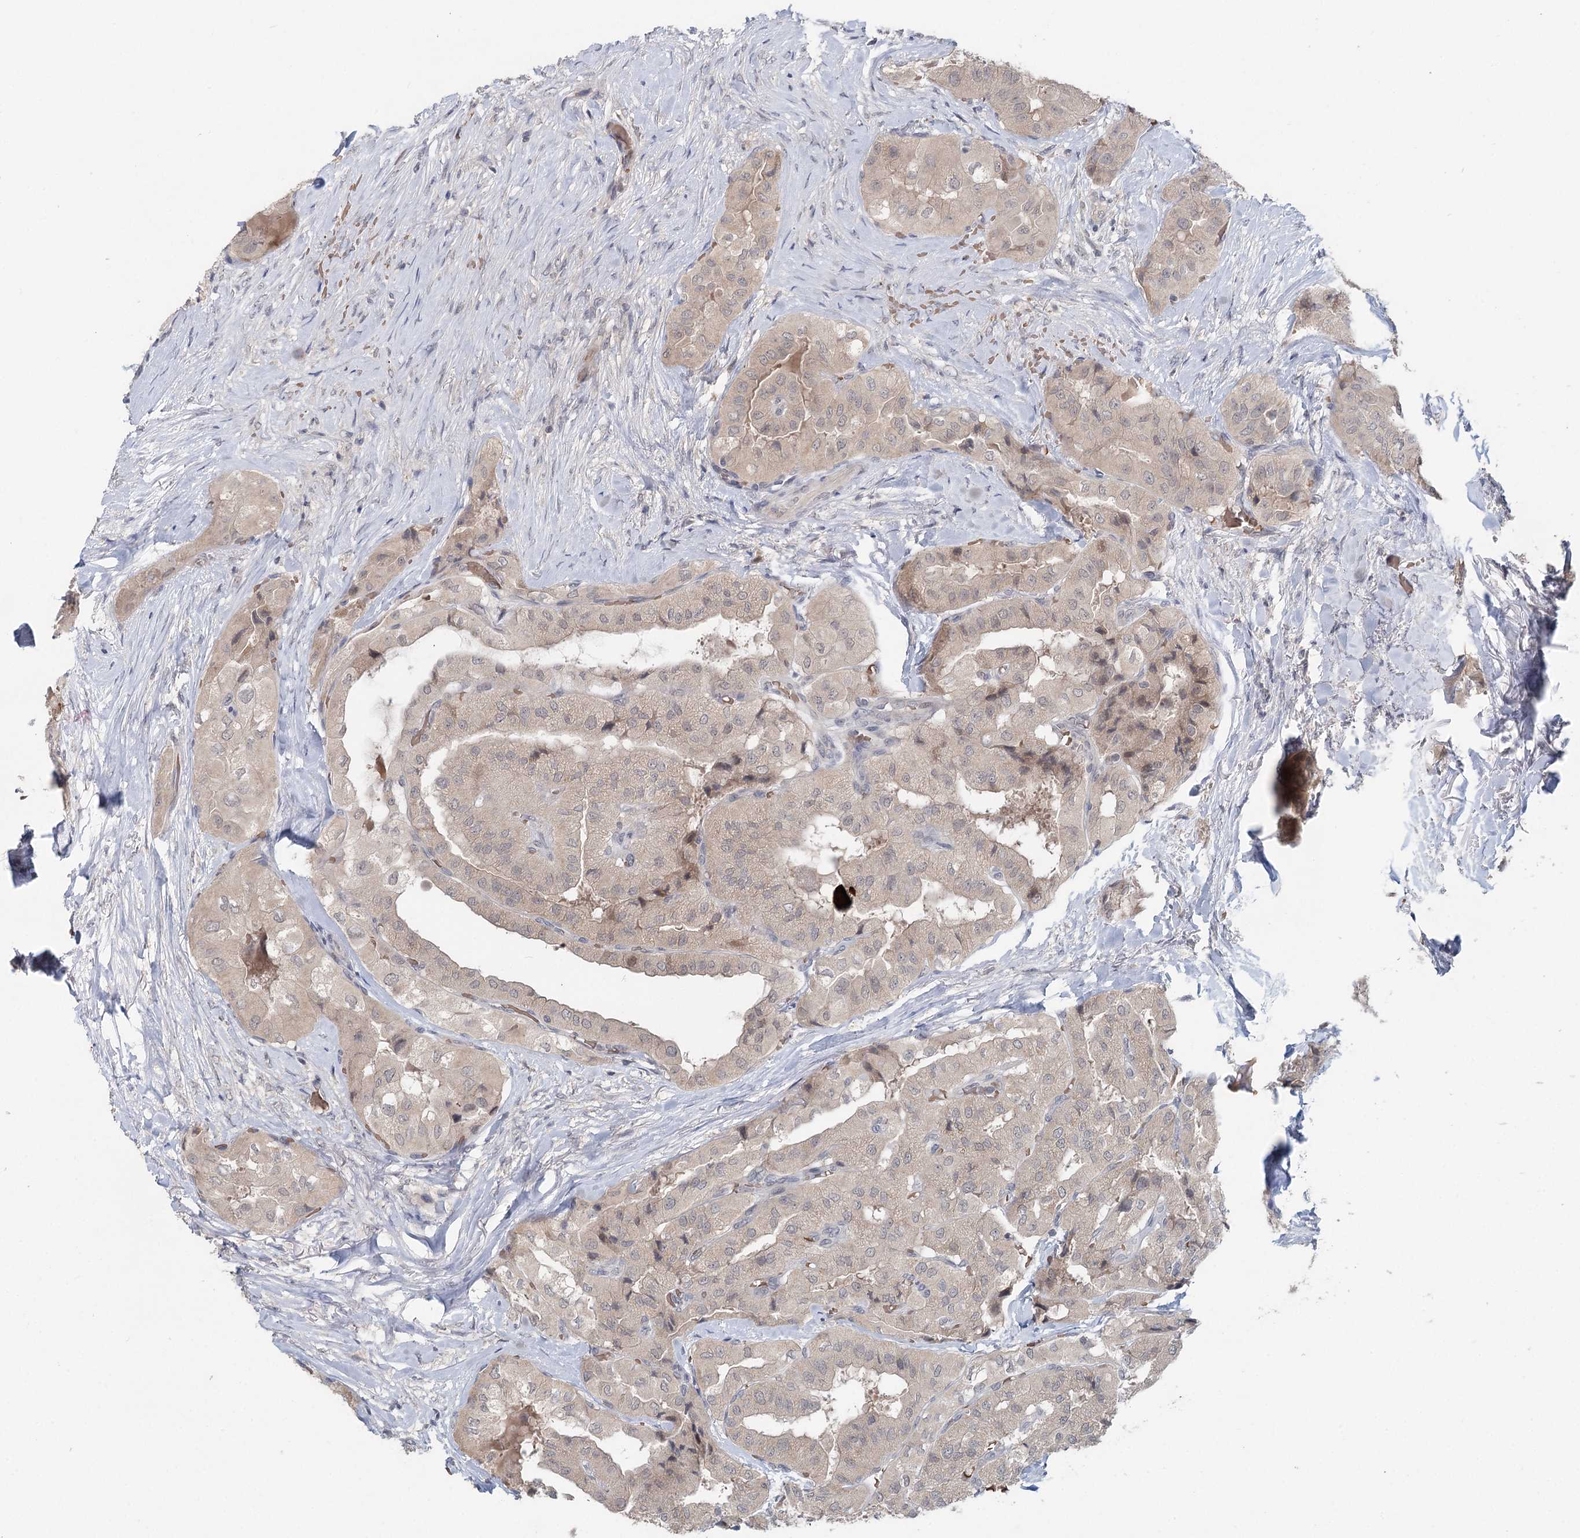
{"staining": {"intensity": "weak", "quantity": ">75%", "location": "cytoplasmic/membranous"}, "tissue": "thyroid cancer", "cell_type": "Tumor cells", "image_type": "cancer", "snomed": [{"axis": "morphology", "description": "Papillary adenocarcinoma, NOS"}, {"axis": "topography", "description": "Thyroid gland"}], "caption": "Immunohistochemistry (DAB (3,3'-diaminobenzidine)) staining of thyroid cancer reveals weak cytoplasmic/membranous protein staining in approximately >75% of tumor cells.", "gene": "FBXO7", "patient": {"sex": "female", "age": 59}}